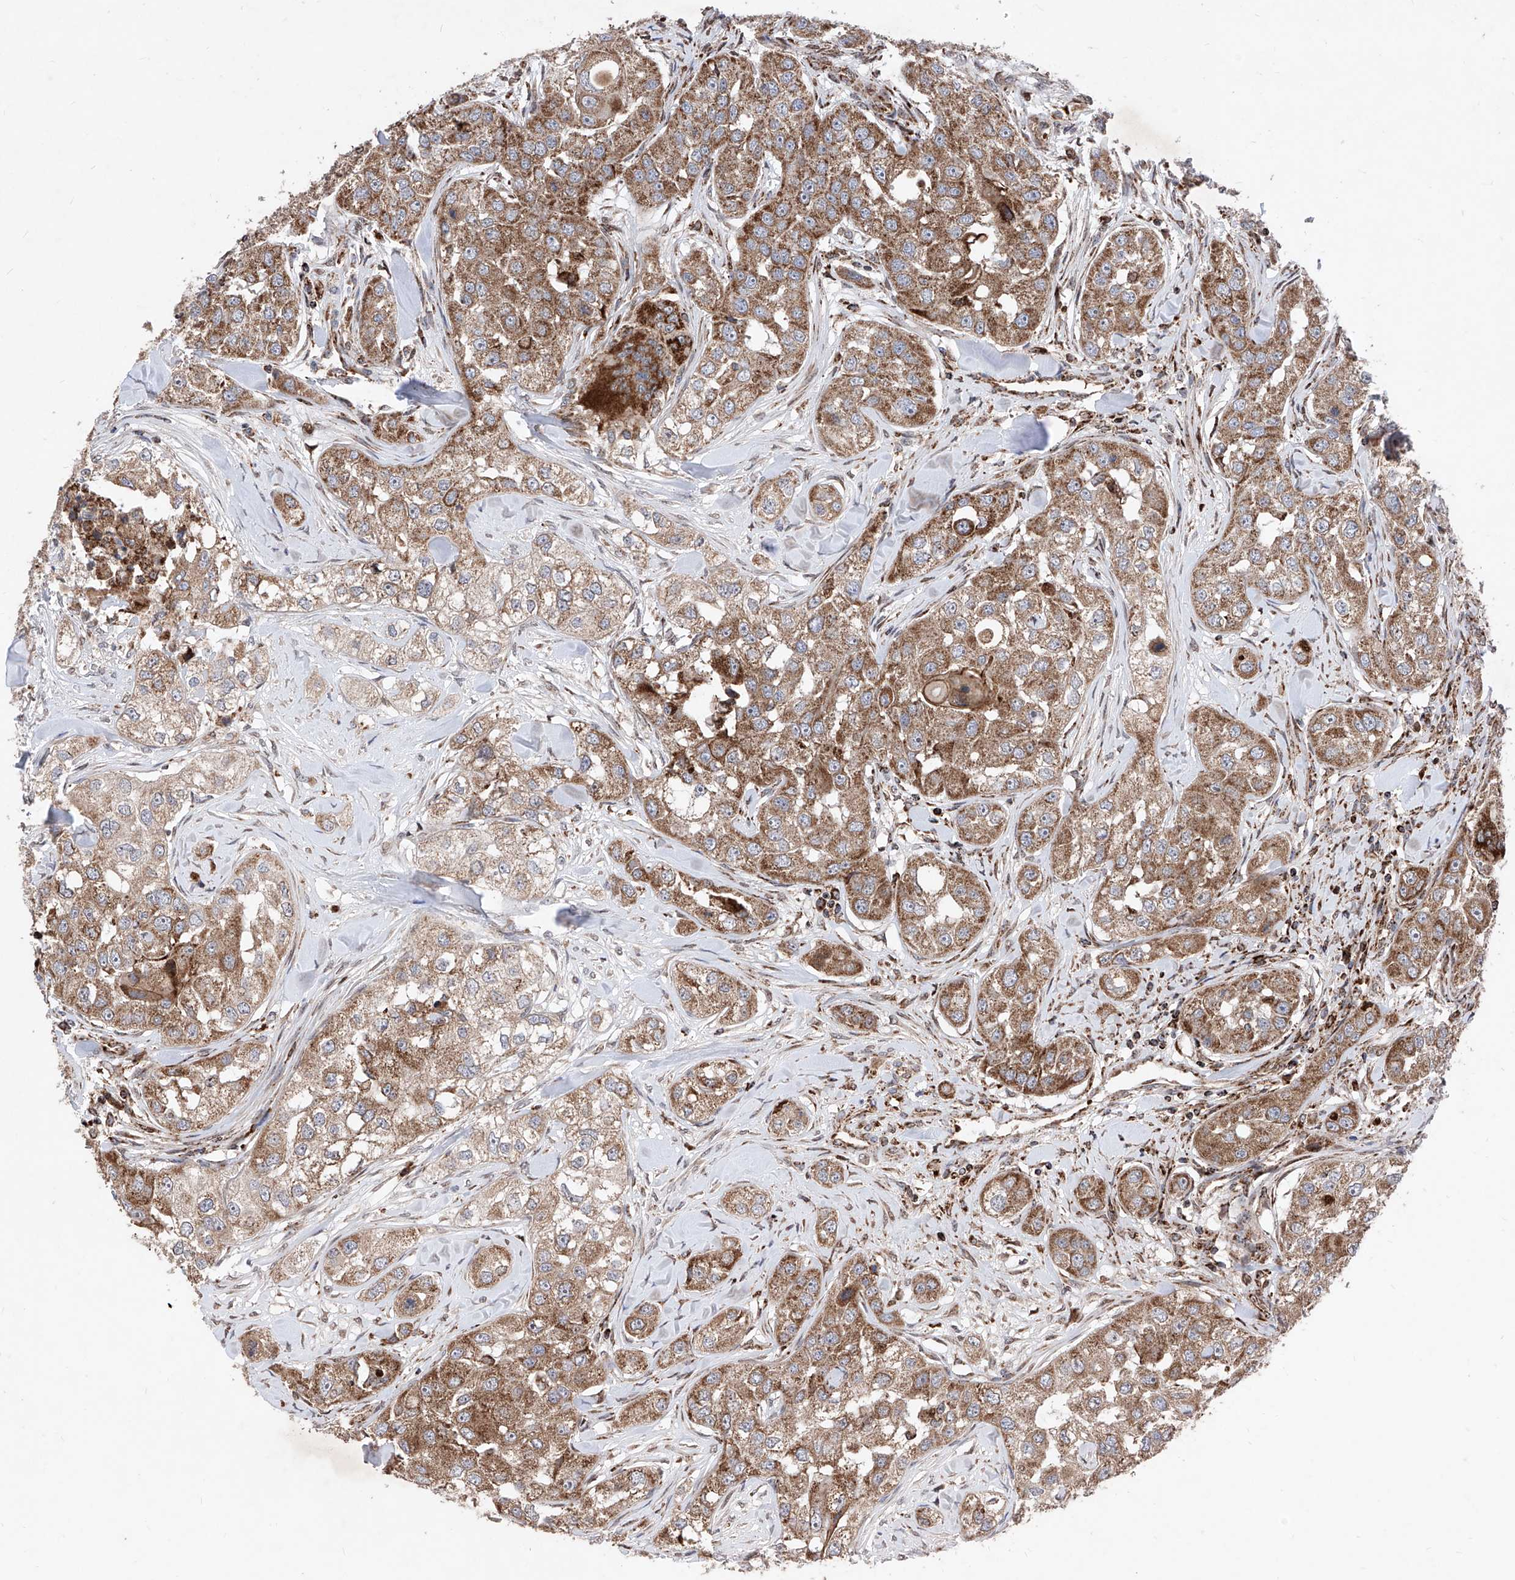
{"staining": {"intensity": "moderate", "quantity": ">75%", "location": "cytoplasmic/membranous"}, "tissue": "head and neck cancer", "cell_type": "Tumor cells", "image_type": "cancer", "snomed": [{"axis": "morphology", "description": "Normal tissue, NOS"}, {"axis": "morphology", "description": "Squamous cell carcinoma, NOS"}, {"axis": "topography", "description": "Skeletal muscle"}, {"axis": "topography", "description": "Head-Neck"}], "caption": "Protein staining by IHC shows moderate cytoplasmic/membranous staining in approximately >75% of tumor cells in squamous cell carcinoma (head and neck).", "gene": "SEMA6A", "patient": {"sex": "male", "age": 51}}